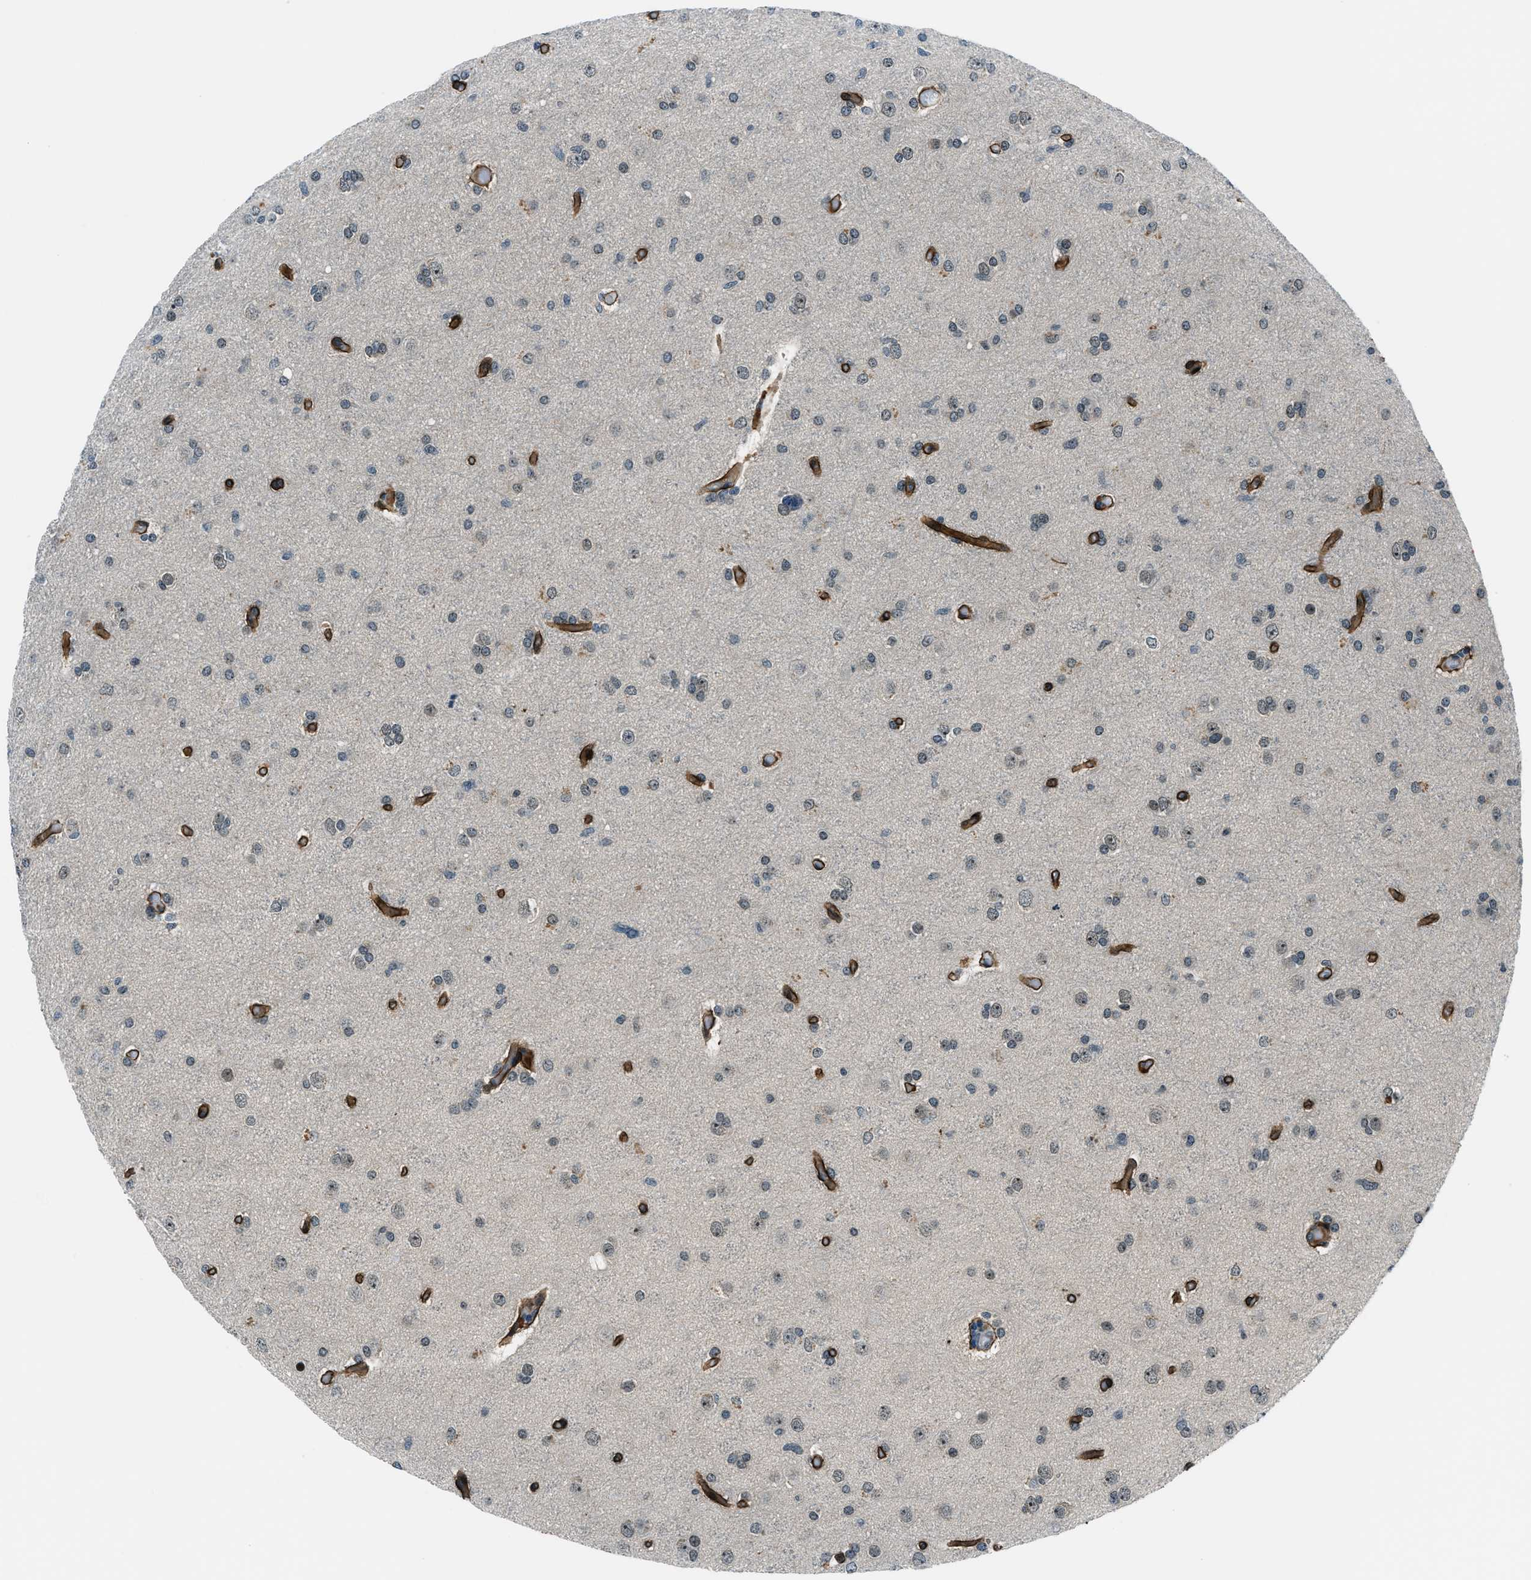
{"staining": {"intensity": "weak", "quantity": "<25%", "location": "cytoplasmic/membranous,nuclear"}, "tissue": "glioma", "cell_type": "Tumor cells", "image_type": "cancer", "snomed": [{"axis": "morphology", "description": "Glioma, malignant, High grade"}, {"axis": "topography", "description": "Cerebral cortex"}], "caption": "Tumor cells show no significant protein expression in malignant glioma (high-grade).", "gene": "ACTL9", "patient": {"sex": "female", "age": 36}}